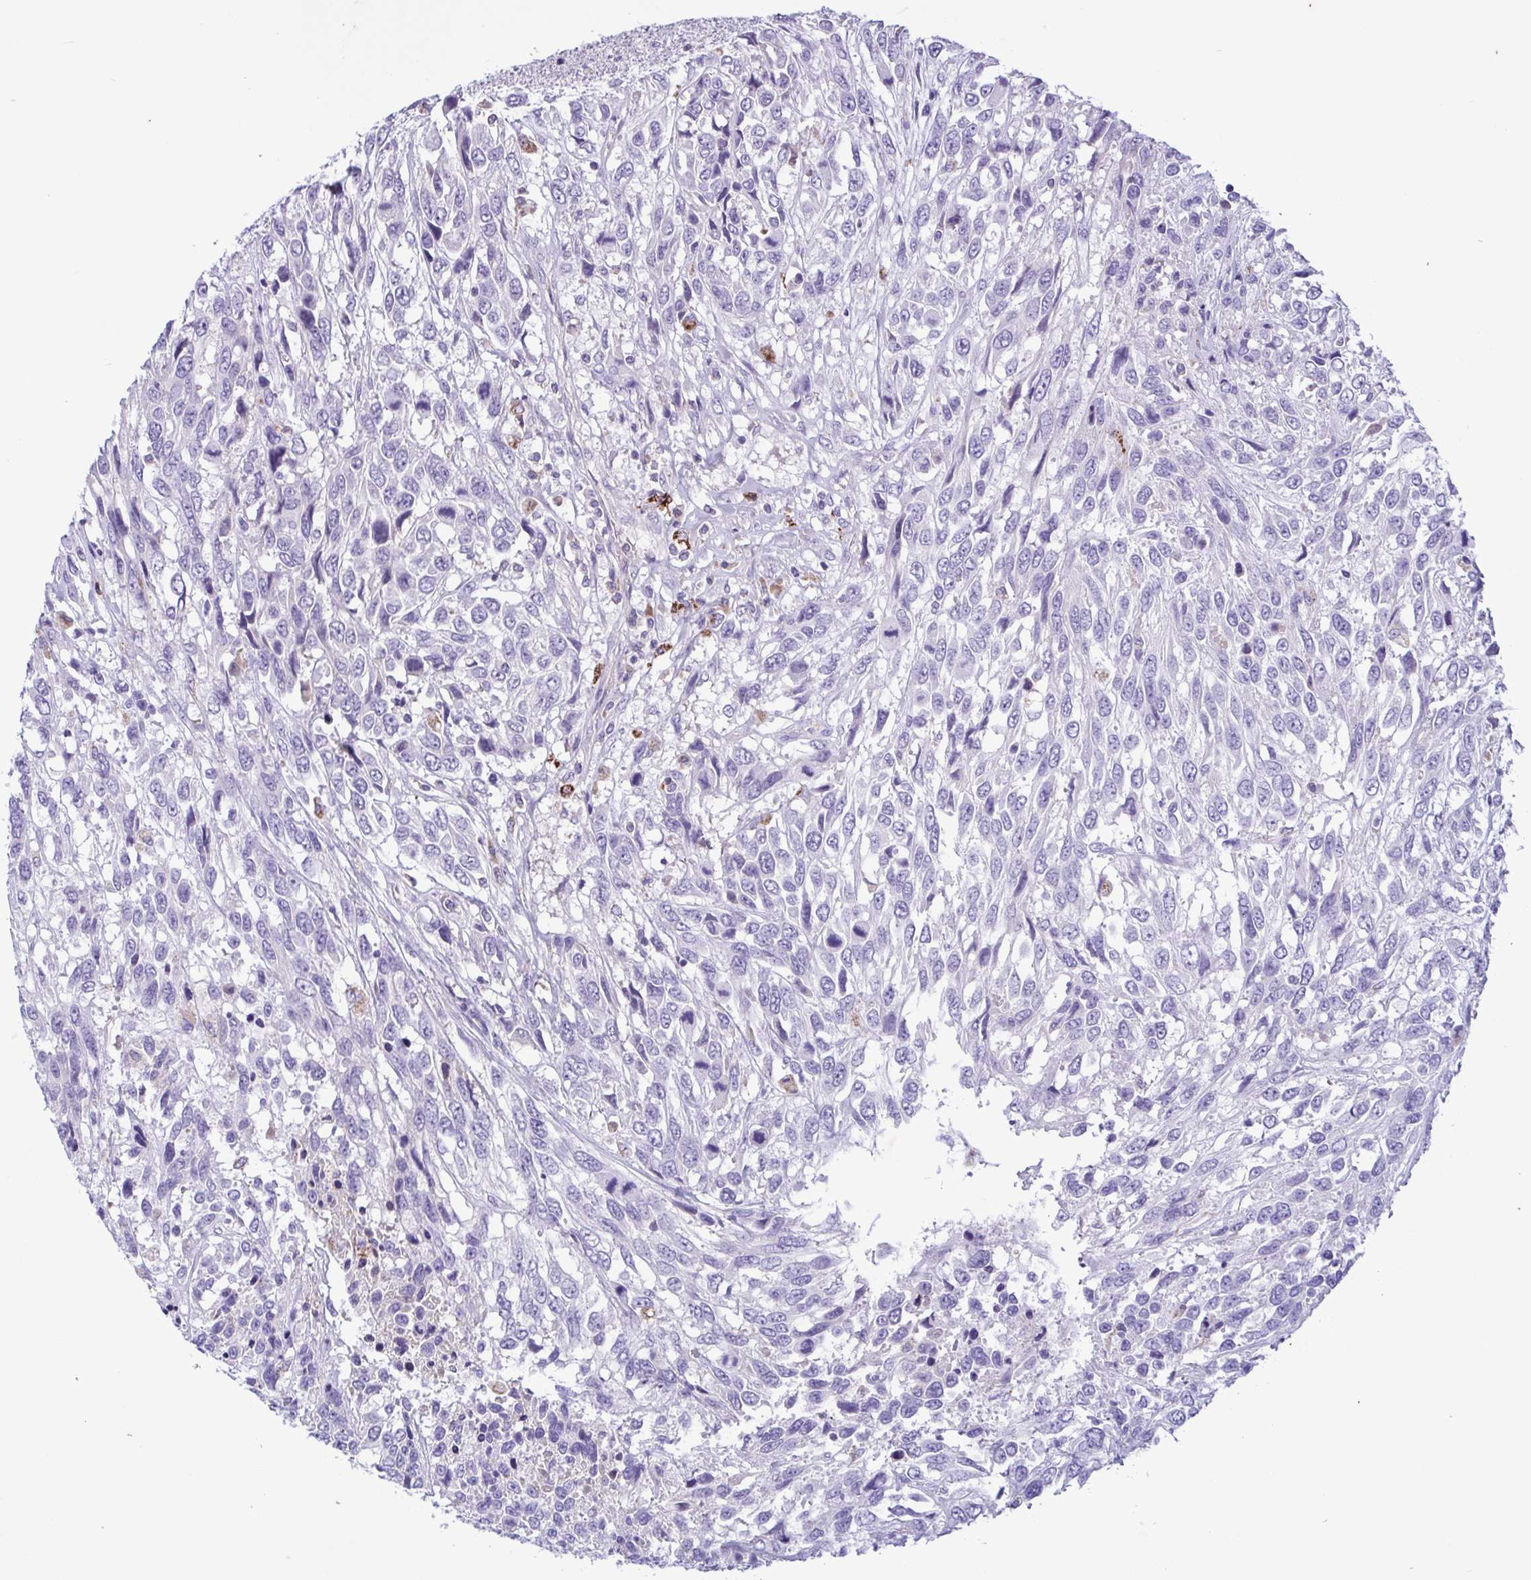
{"staining": {"intensity": "negative", "quantity": "none", "location": "none"}, "tissue": "urothelial cancer", "cell_type": "Tumor cells", "image_type": "cancer", "snomed": [{"axis": "morphology", "description": "Urothelial carcinoma, High grade"}, {"axis": "topography", "description": "Urinary bladder"}], "caption": "An immunohistochemistry photomicrograph of urothelial carcinoma (high-grade) is shown. There is no staining in tumor cells of urothelial carcinoma (high-grade).", "gene": "F13B", "patient": {"sex": "female", "age": 70}}